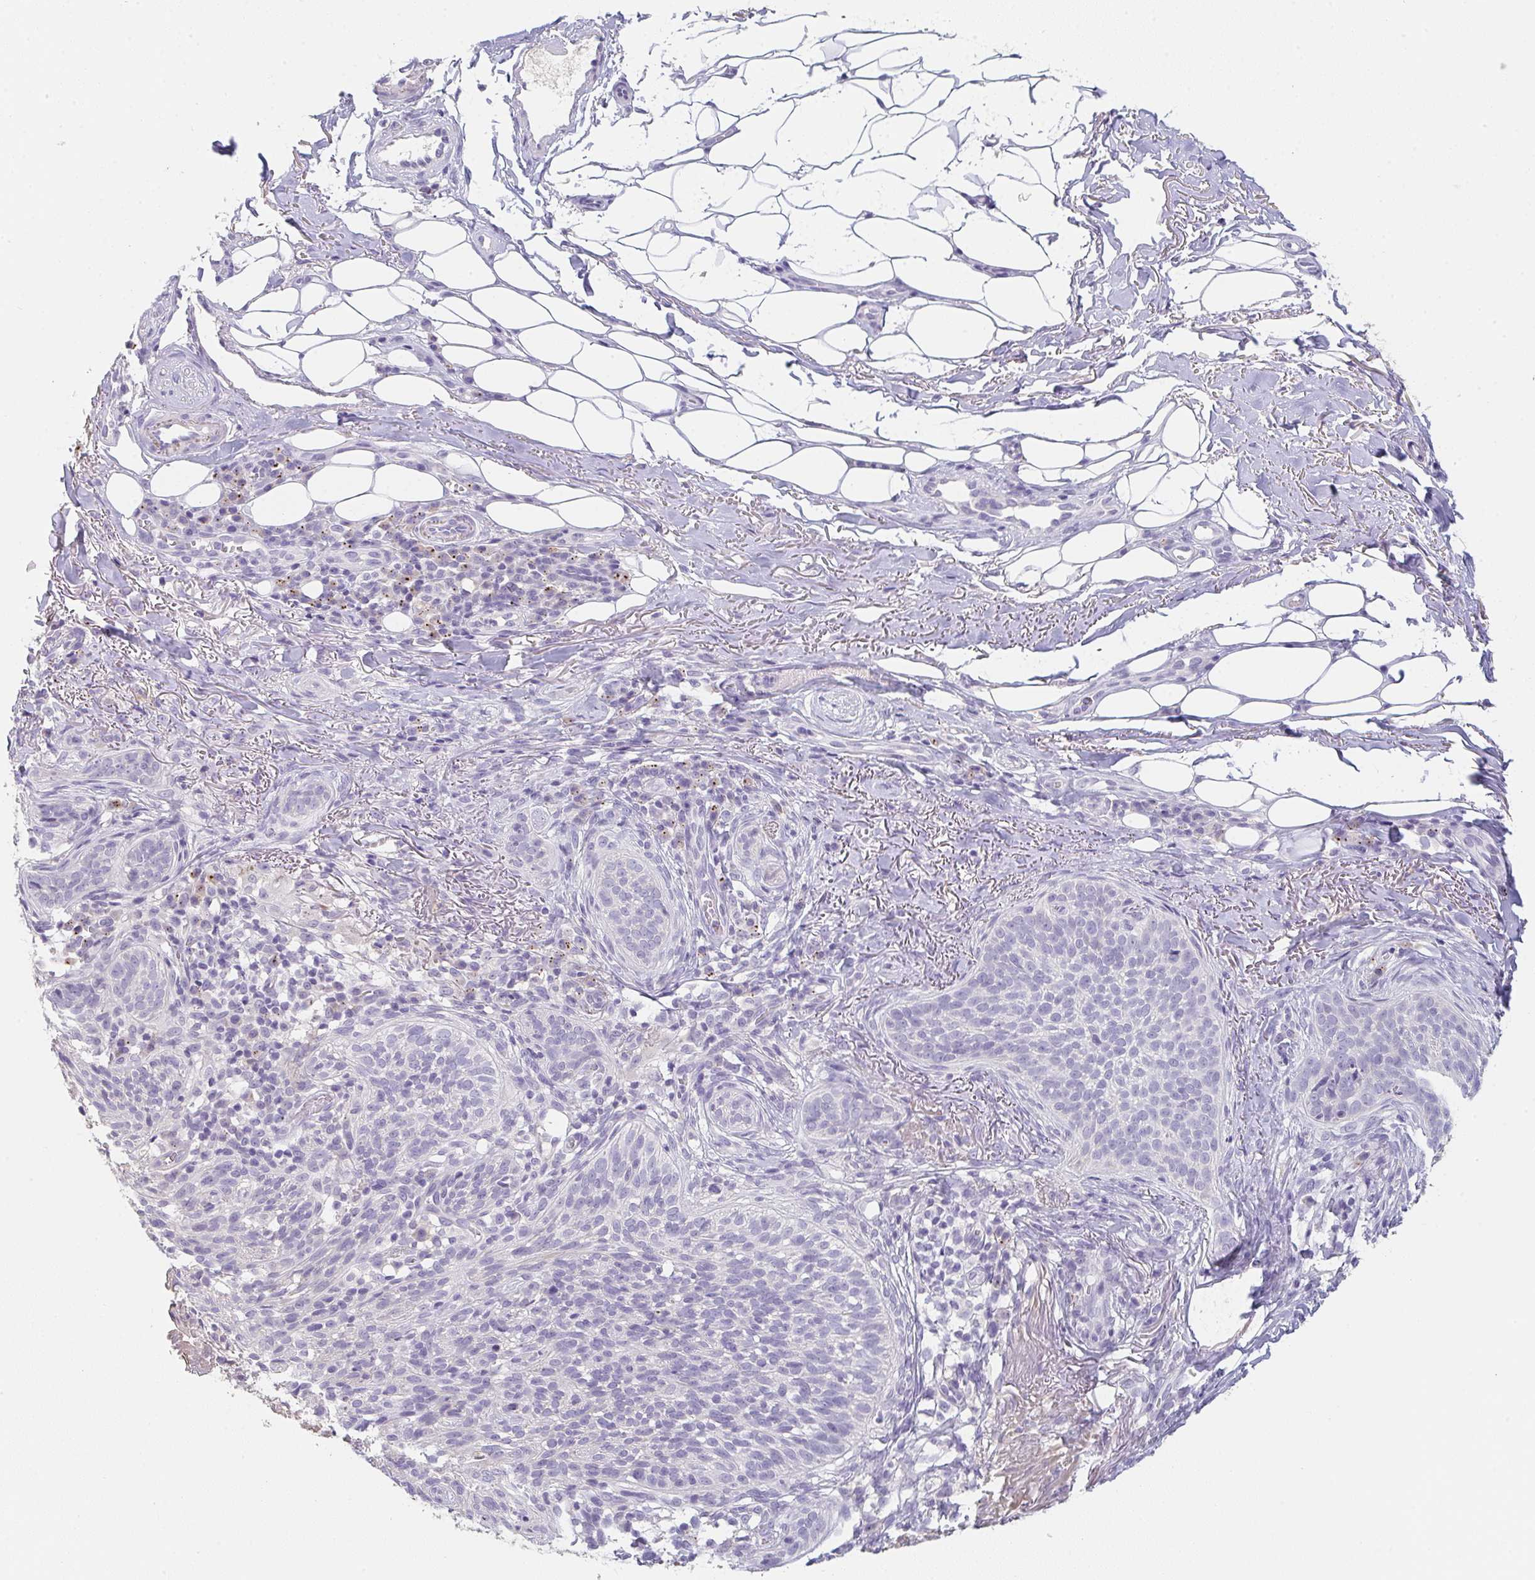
{"staining": {"intensity": "negative", "quantity": "none", "location": "none"}, "tissue": "skin cancer", "cell_type": "Tumor cells", "image_type": "cancer", "snomed": [{"axis": "morphology", "description": "Basal cell carcinoma"}, {"axis": "topography", "description": "Skin"}, {"axis": "topography", "description": "Skin of head"}], "caption": "DAB (3,3'-diaminobenzidine) immunohistochemical staining of skin cancer (basal cell carcinoma) displays no significant expression in tumor cells.", "gene": "C1QTNF8", "patient": {"sex": "male", "age": 62}}